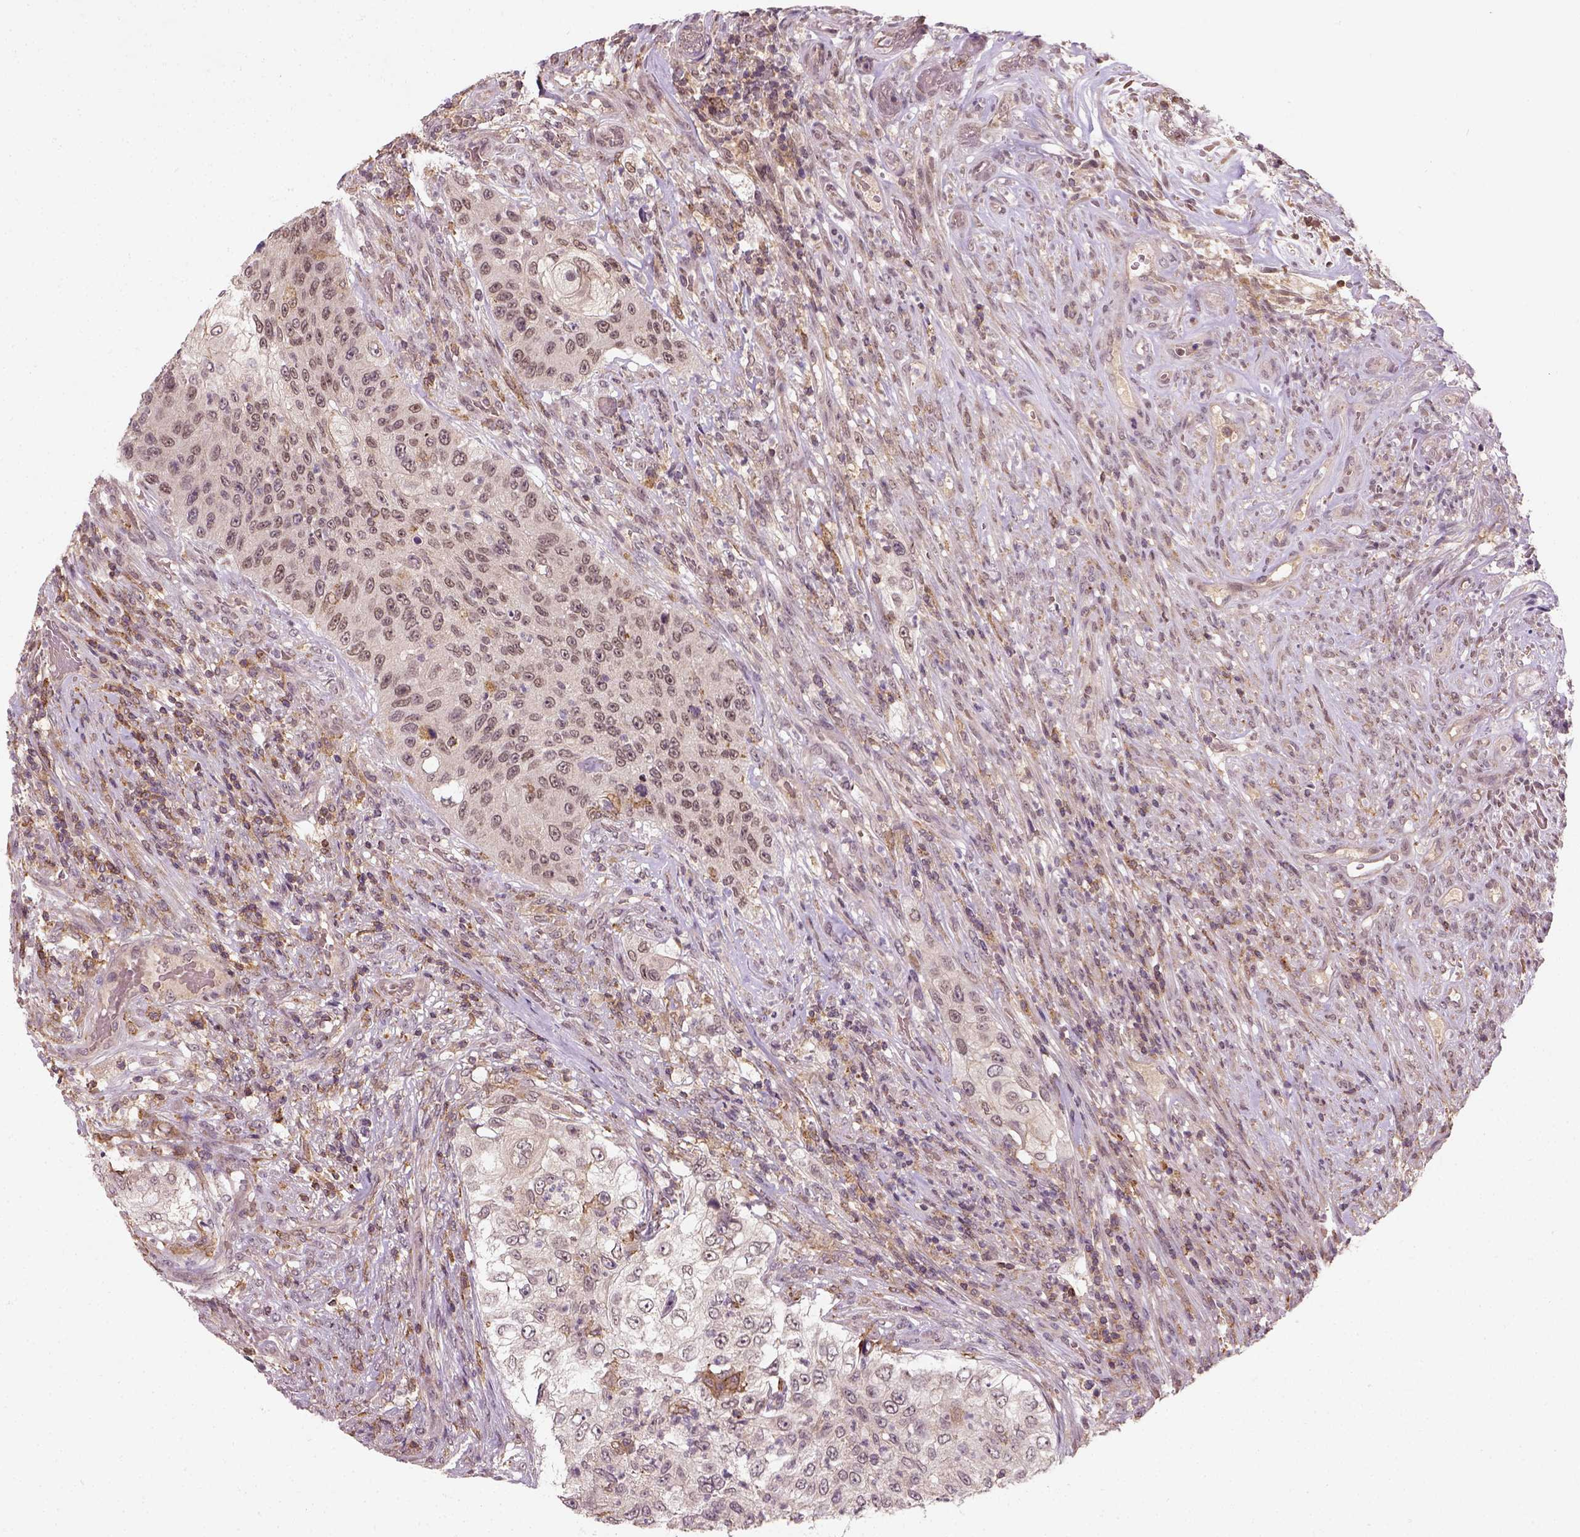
{"staining": {"intensity": "negative", "quantity": "none", "location": "none"}, "tissue": "urothelial cancer", "cell_type": "Tumor cells", "image_type": "cancer", "snomed": [{"axis": "morphology", "description": "Urothelial carcinoma, High grade"}, {"axis": "topography", "description": "Urinary bladder"}], "caption": "The photomicrograph exhibits no staining of tumor cells in urothelial cancer.", "gene": "CAMKK1", "patient": {"sex": "female", "age": 60}}